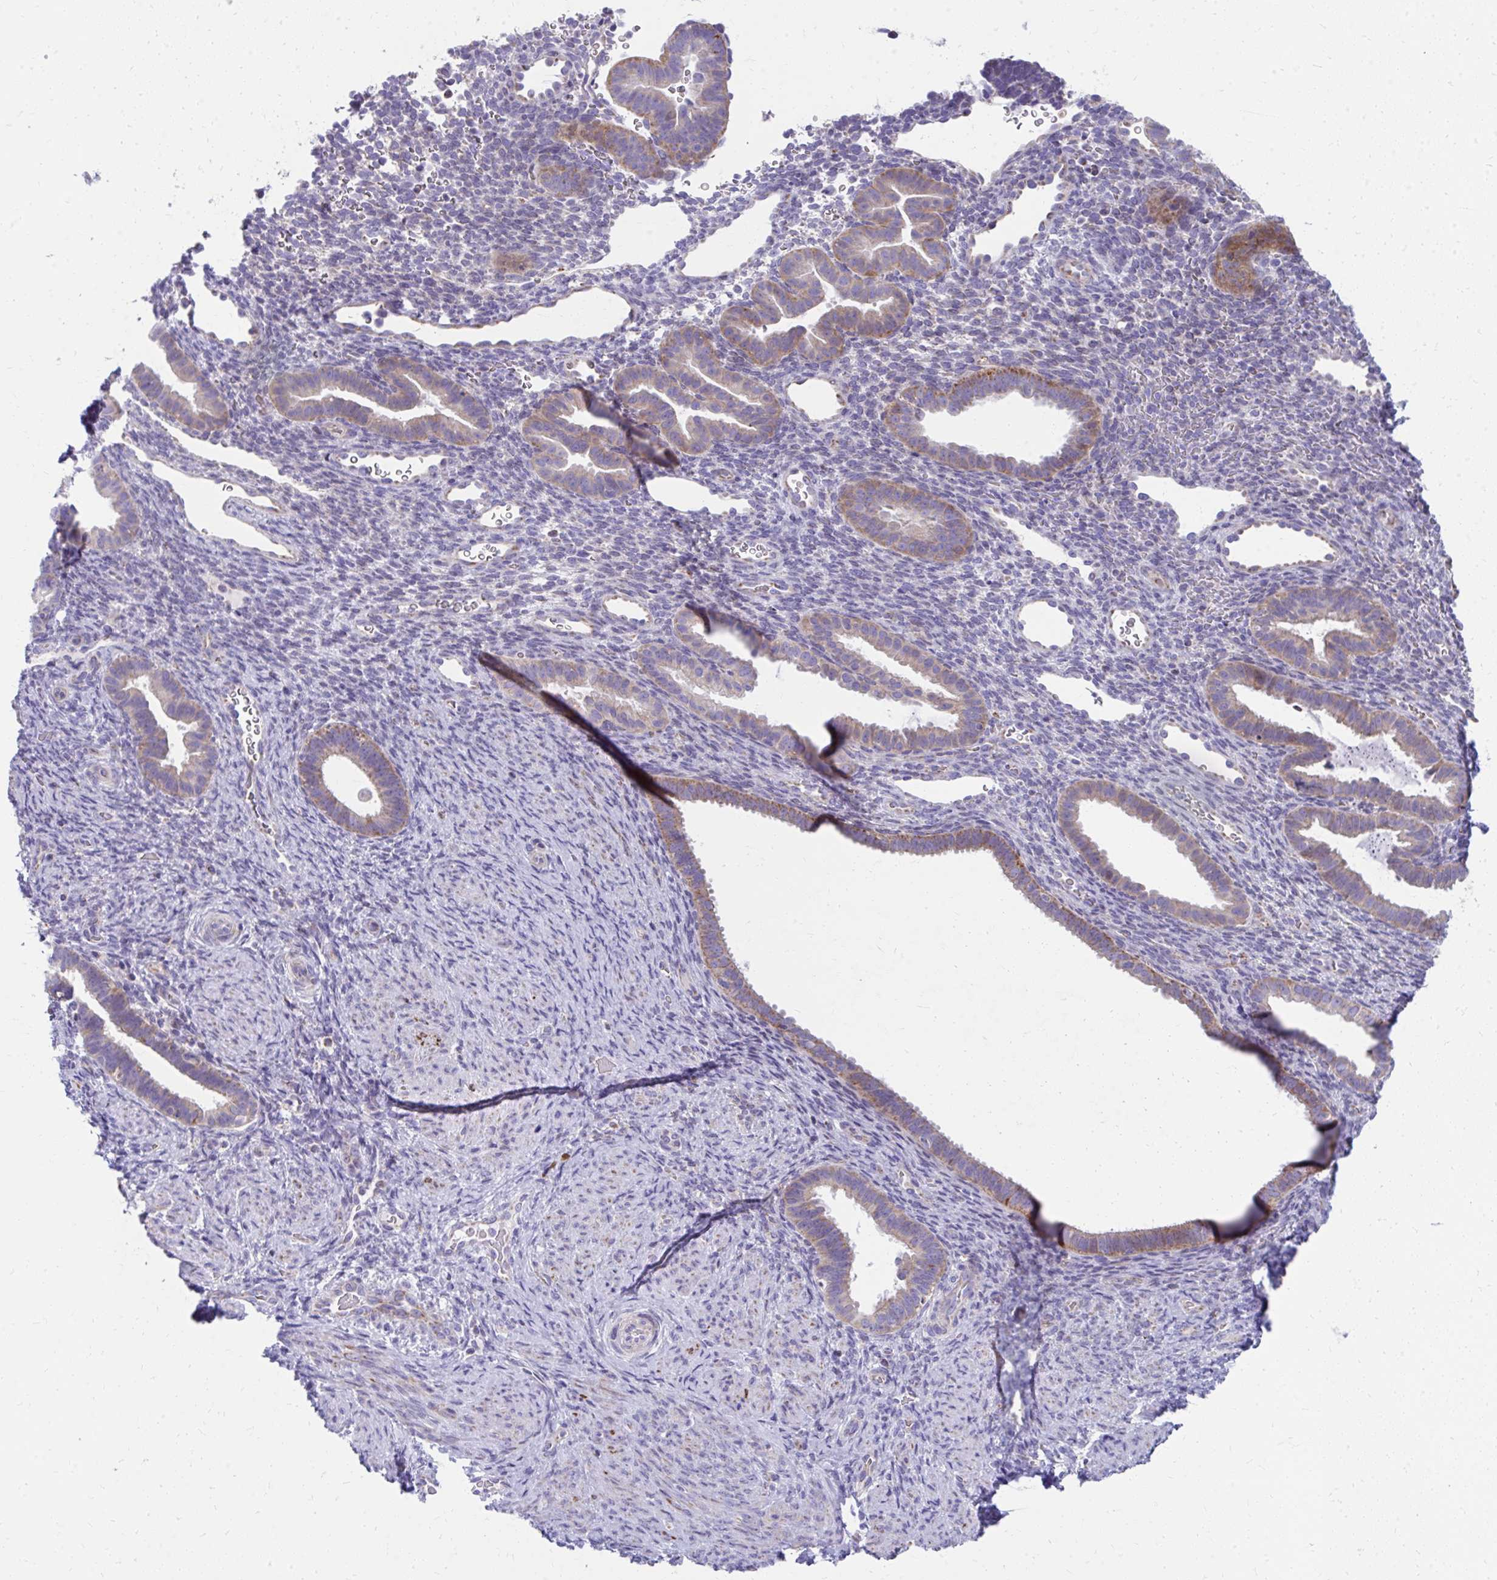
{"staining": {"intensity": "negative", "quantity": "none", "location": "none"}, "tissue": "endometrium", "cell_type": "Cells in endometrial stroma", "image_type": "normal", "snomed": [{"axis": "morphology", "description": "Normal tissue, NOS"}, {"axis": "topography", "description": "Endometrium"}], "caption": "The photomicrograph reveals no staining of cells in endometrial stroma in unremarkable endometrium.", "gene": "IL37", "patient": {"sex": "female", "age": 34}}